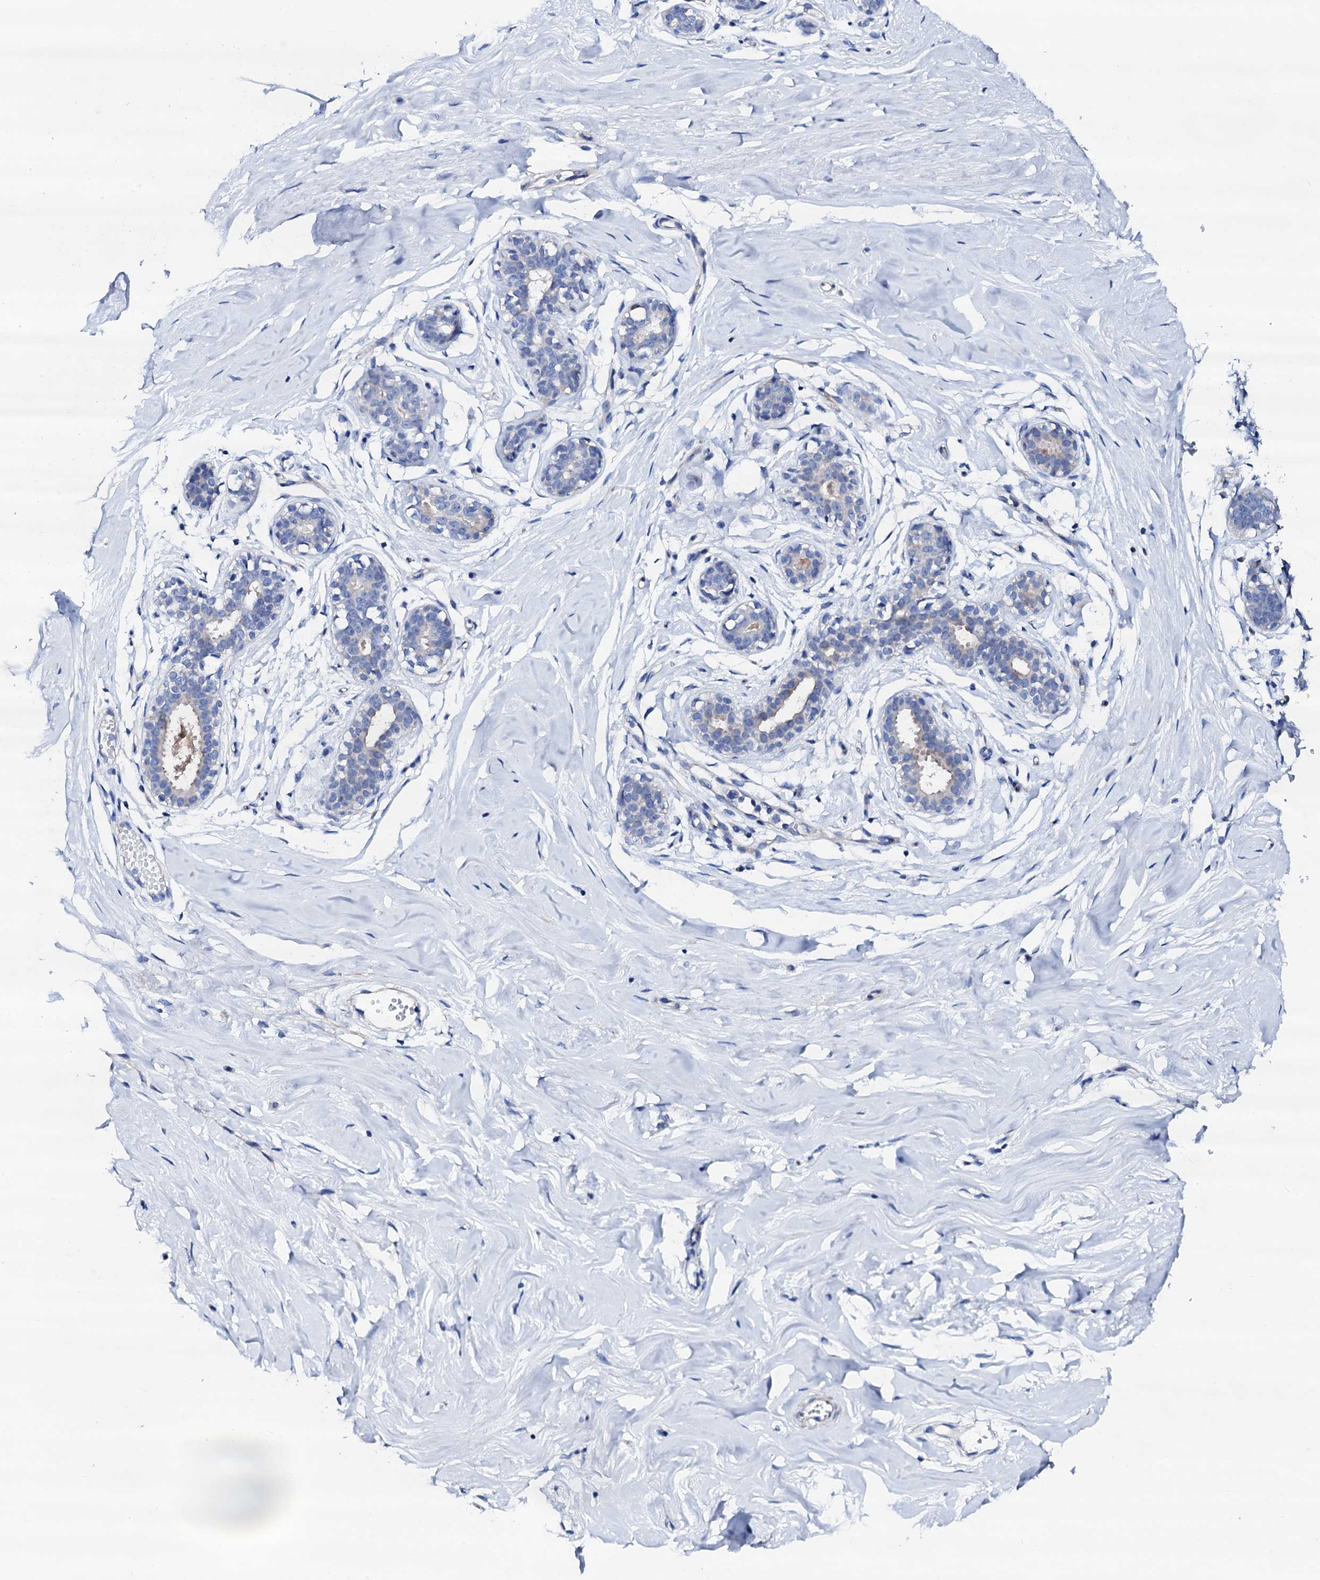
{"staining": {"intensity": "negative", "quantity": "none", "location": "none"}, "tissue": "breast", "cell_type": "Adipocytes", "image_type": "normal", "snomed": [{"axis": "morphology", "description": "Normal tissue, NOS"}, {"axis": "morphology", "description": "Adenoma, NOS"}, {"axis": "topography", "description": "Breast"}], "caption": "Image shows no significant protein expression in adipocytes of normal breast. (DAB (3,3'-diaminobenzidine) immunohistochemistry with hematoxylin counter stain).", "gene": "TRDN", "patient": {"sex": "female", "age": 23}}